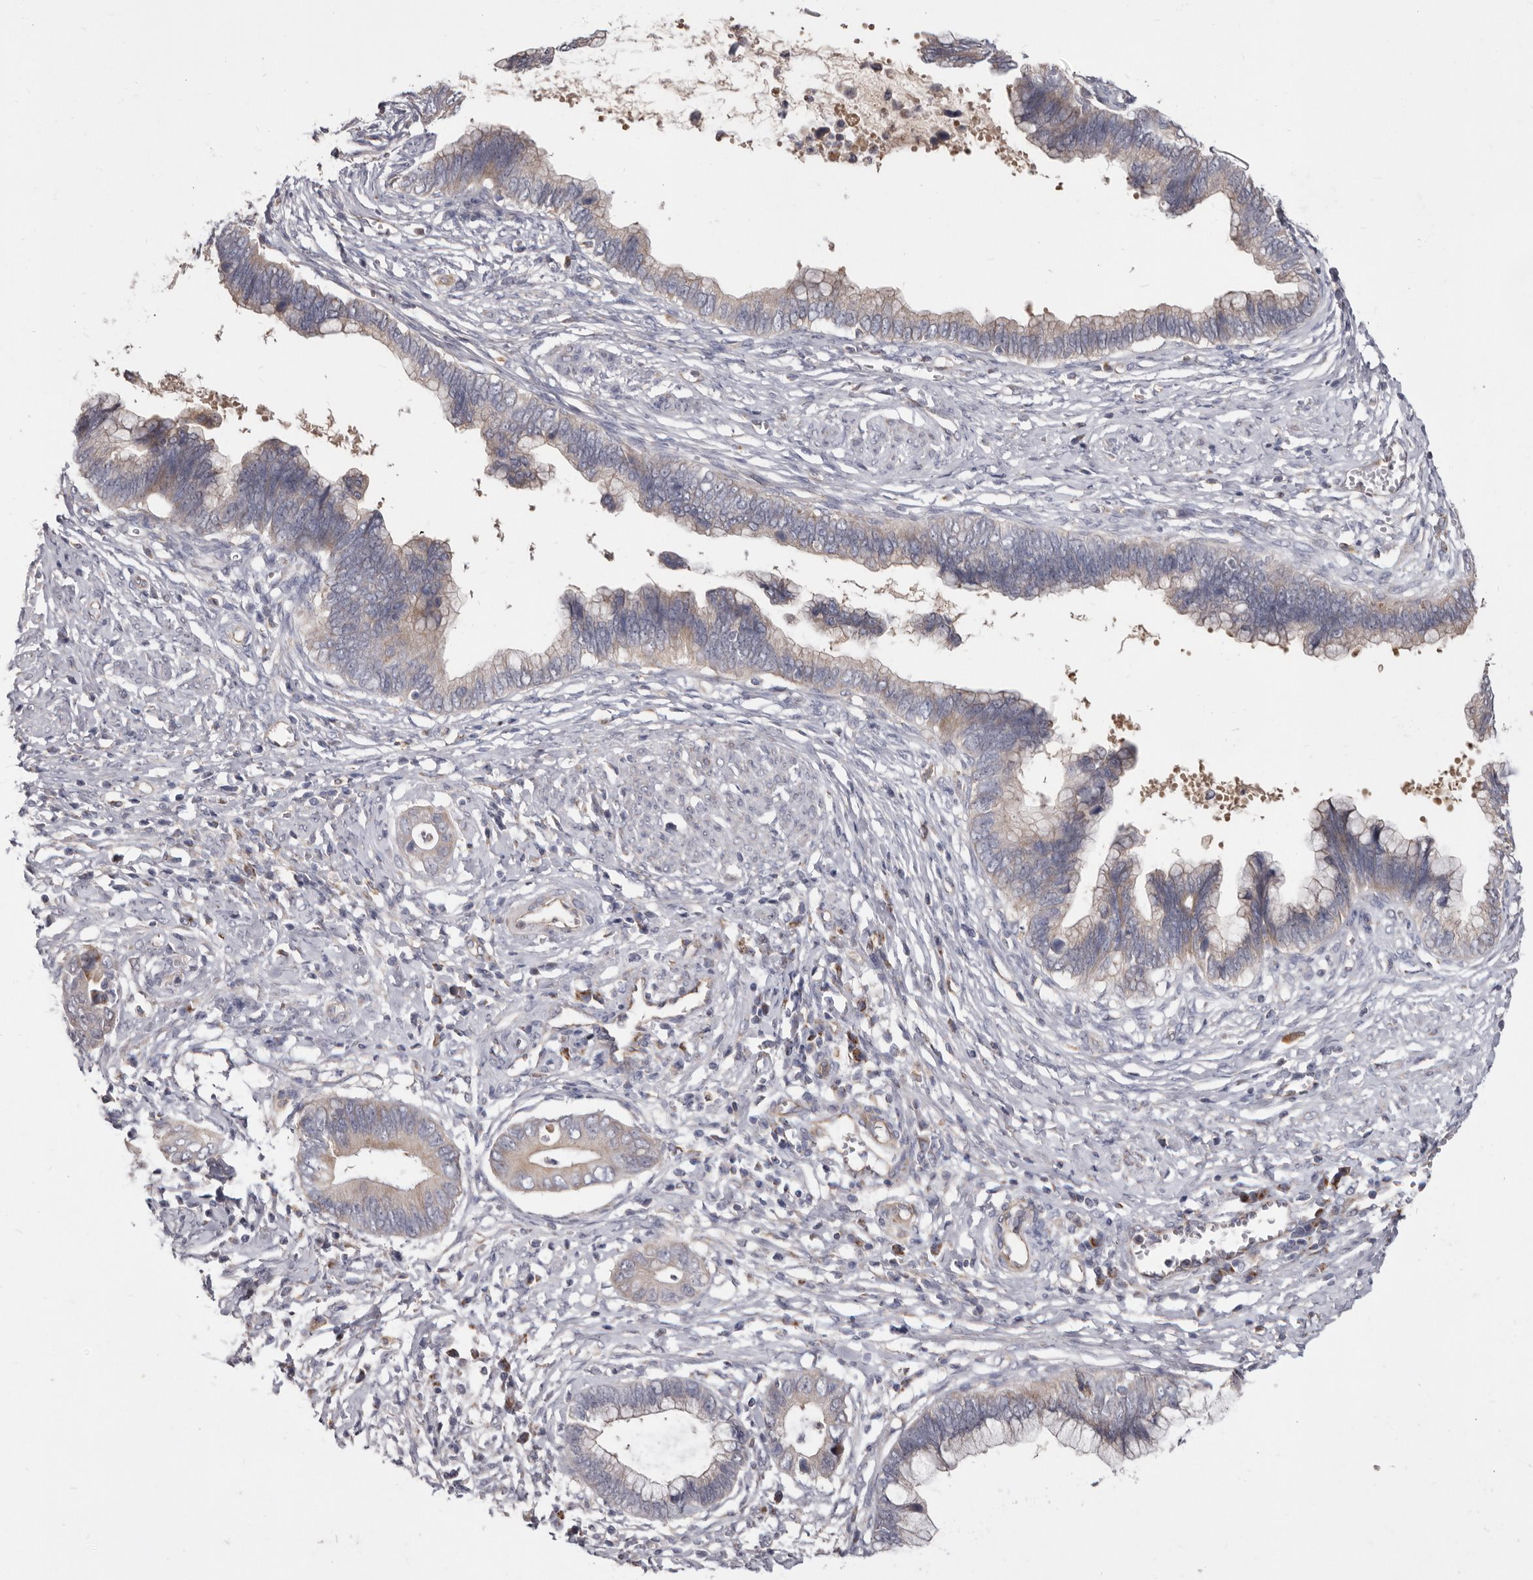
{"staining": {"intensity": "moderate", "quantity": "25%-75%", "location": "cytoplasmic/membranous"}, "tissue": "cervical cancer", "cell_type": "Tumor cells", "image_type": "cancer", "snomed": [{"axis": "morphology", "description": "Adenocarcinoma, NOS"}, {"axis": "topography", "description": "Cervix"}], "caption": "Cervical cancer was stained to show a protein in brown. There is medium levels of moderate cytoplasmic/membranous positivity in approximately 25%-75% of tumor cells. (brown staining indicates protein expression, while blue staining denotes nuclei).", "gene": "FMO2", "patient": {"sex": "female", "age": 44}}